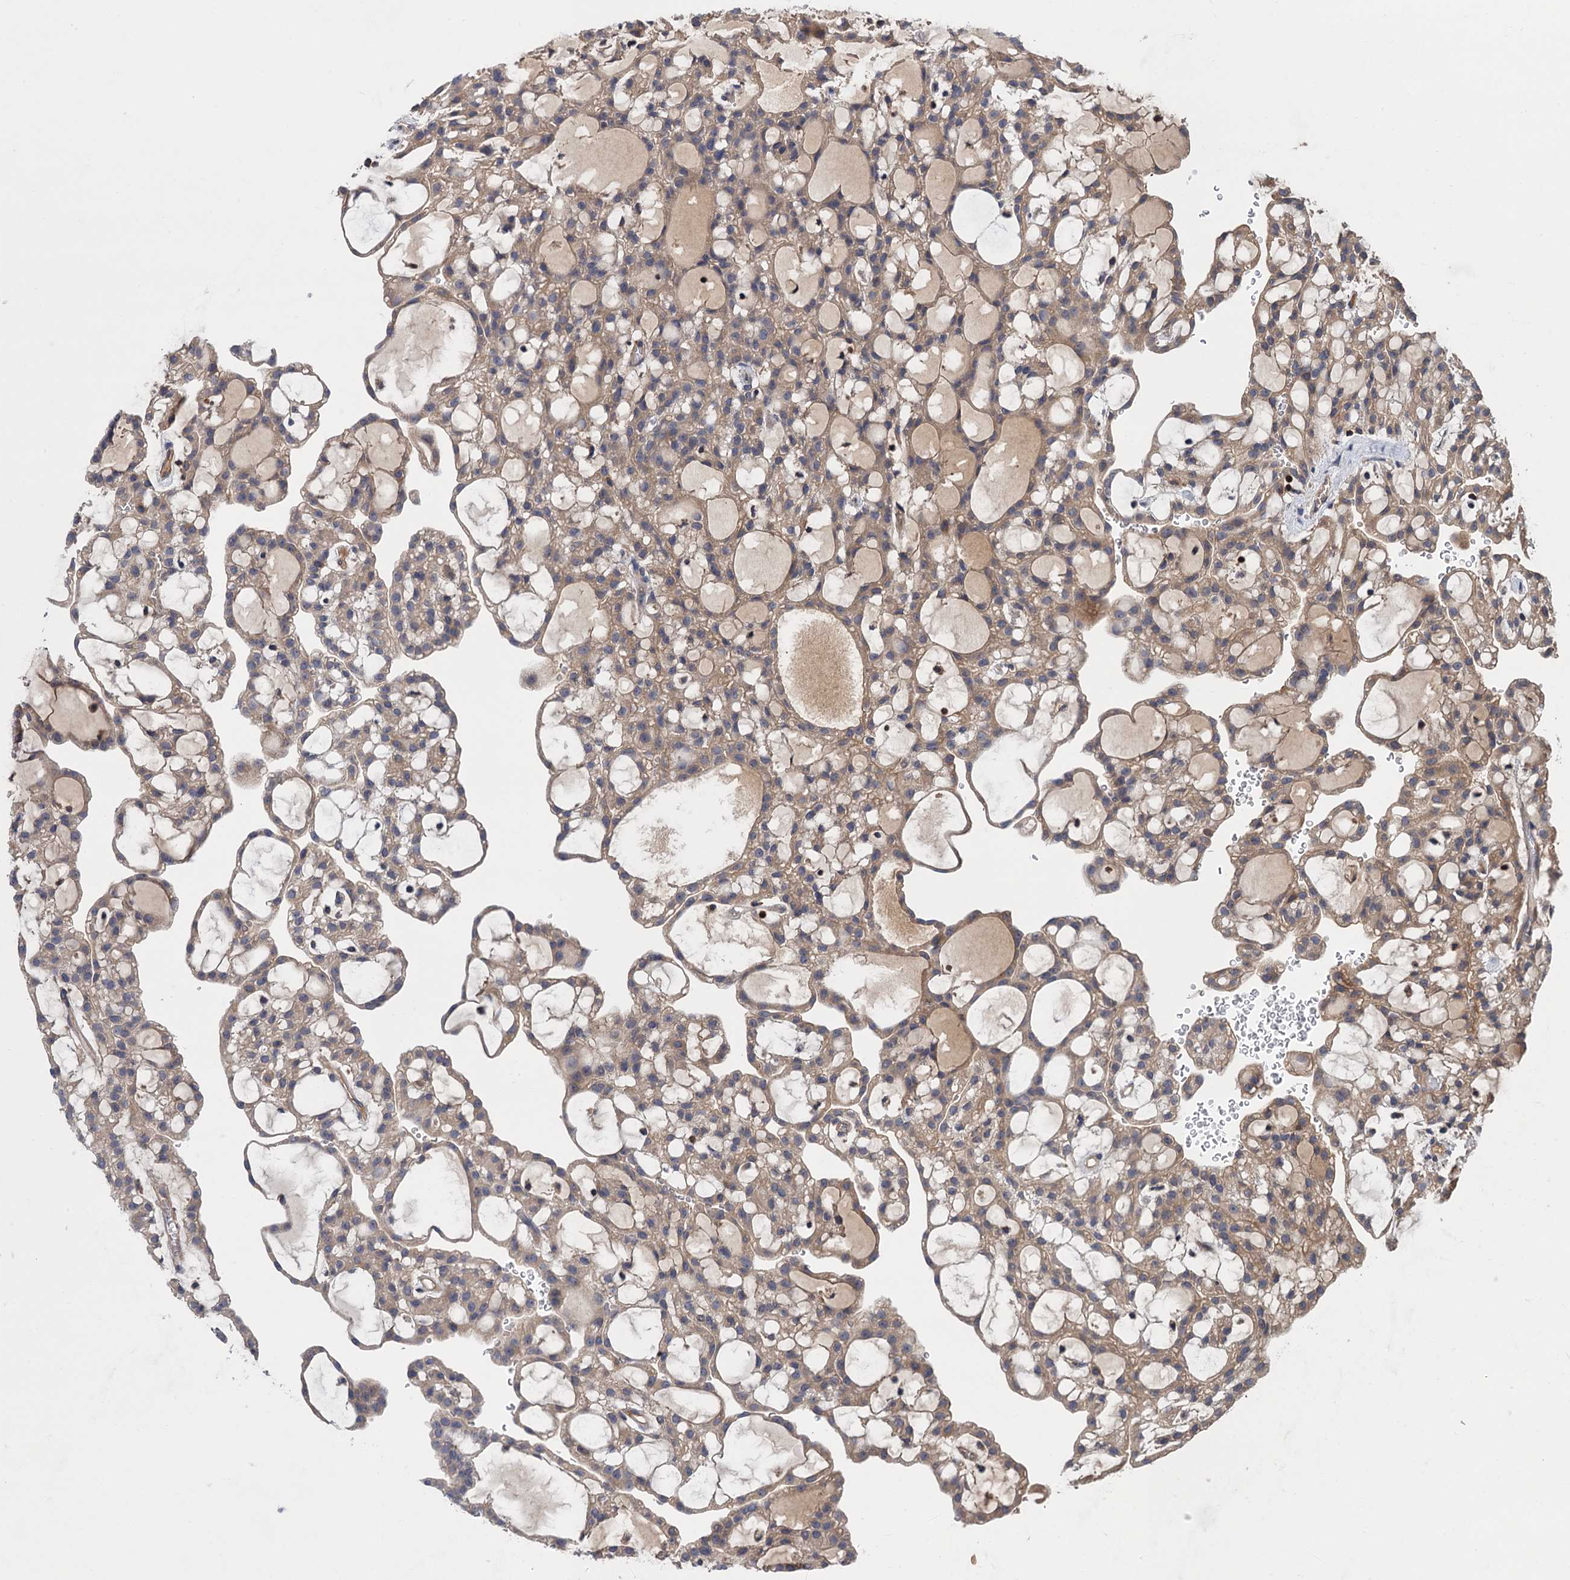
{"staining": {"intensity": "weak", "quantity": ">75%", "location": "cytoplasmic/membranous"}, "tissue": "renal cancer", "cell_type": "Tumor cells", "image_type": "cancer", "snomed": [{"axis": "morphology", "description": "Adenocarcinoma, NOS"}, {"axis": "topography", "description": "Kidney"}], "caption": "Immunohistochemical staining of renal cancer (adenocarcinoma) demonstrates low levels of weak cytoplasmic/membranous protein staining in approximately >75% of tumor cells.", "gene": "DGKA", "patient": {"sex": "male", "age": 63}}